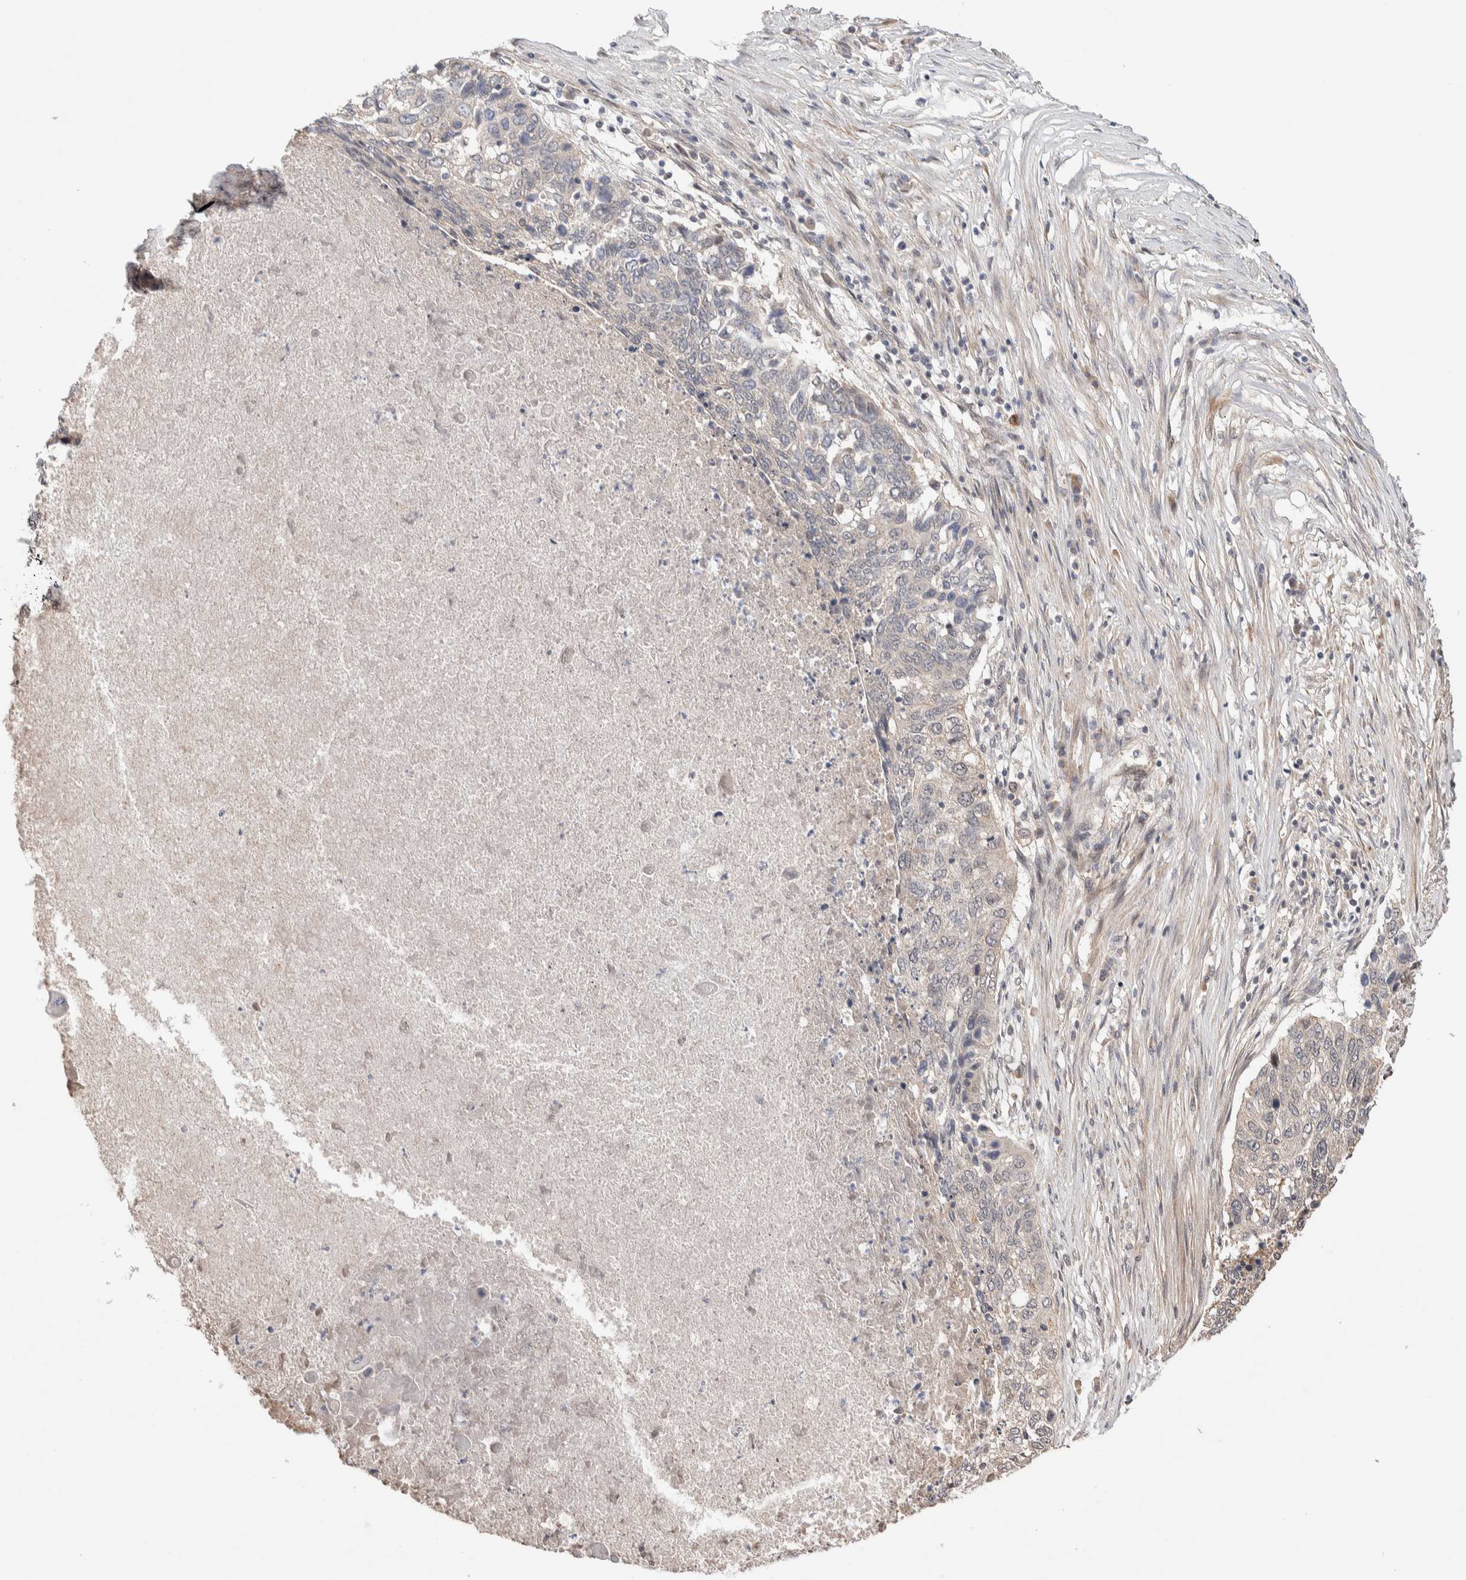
{"staining": {"intensity": "negative", "quantity": "none", "location": "none"}, "tissue": "lung cancer", "cell_type": "Tumor cells", "image_type": "cancer", "snomed": [{"axis": "morphology", "description": "Squamous cell carcinoma, NOS"}, {"axis": "topography", "description": "Lung"}], "caption": "High magnification brightfield microscopy of lung cancer stained with DAB (3,3'-diaminobenzidine) (brown) and counterstained with hematoxylin (blue): tumor cells show no significant positivity.", "gene": "PRDM15", "patient": {"sex": "female", "age": 63}}